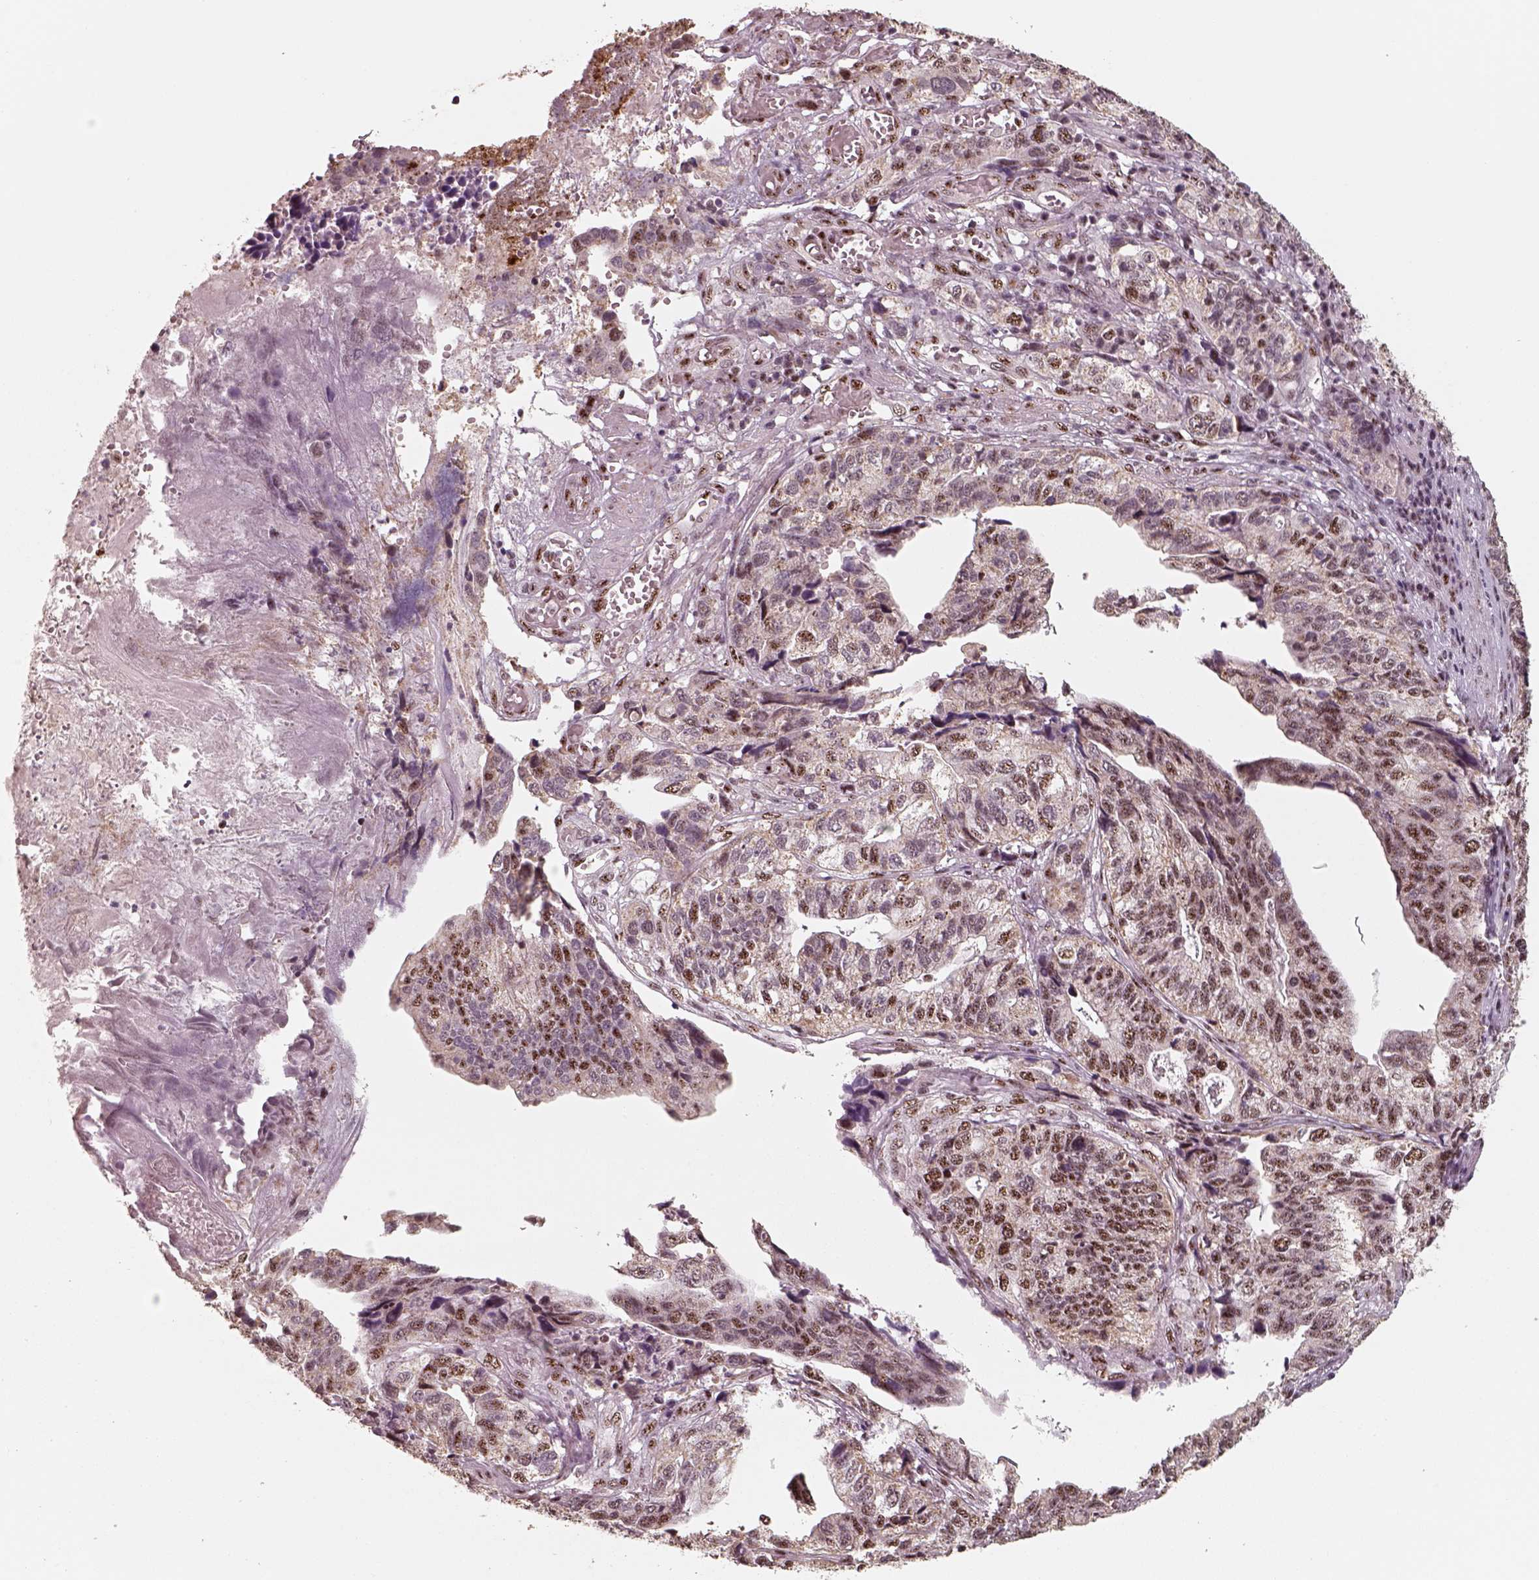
{"staining": {"intensity": "moderate", "quantity": ">75%", "location": "nuclear"}, "tissue": "stomach cancer", "cell_type": "Tumor cells", "image_type": "cancer", "snomed": [{"axis": "morphology", "description": "Adenocarcinoma, NOS"}, {"axis": "topography", "description": "Stomach, upper"}], "caption": "Approximately >75% of tumor cells in adenocarcinoma (stomach) exhibit moderate nuclear protein staining as visualized by brown immunohistochemical staining.", "gene": "ATXN7L3", "patient": {"sex": "female", "age": 67}}